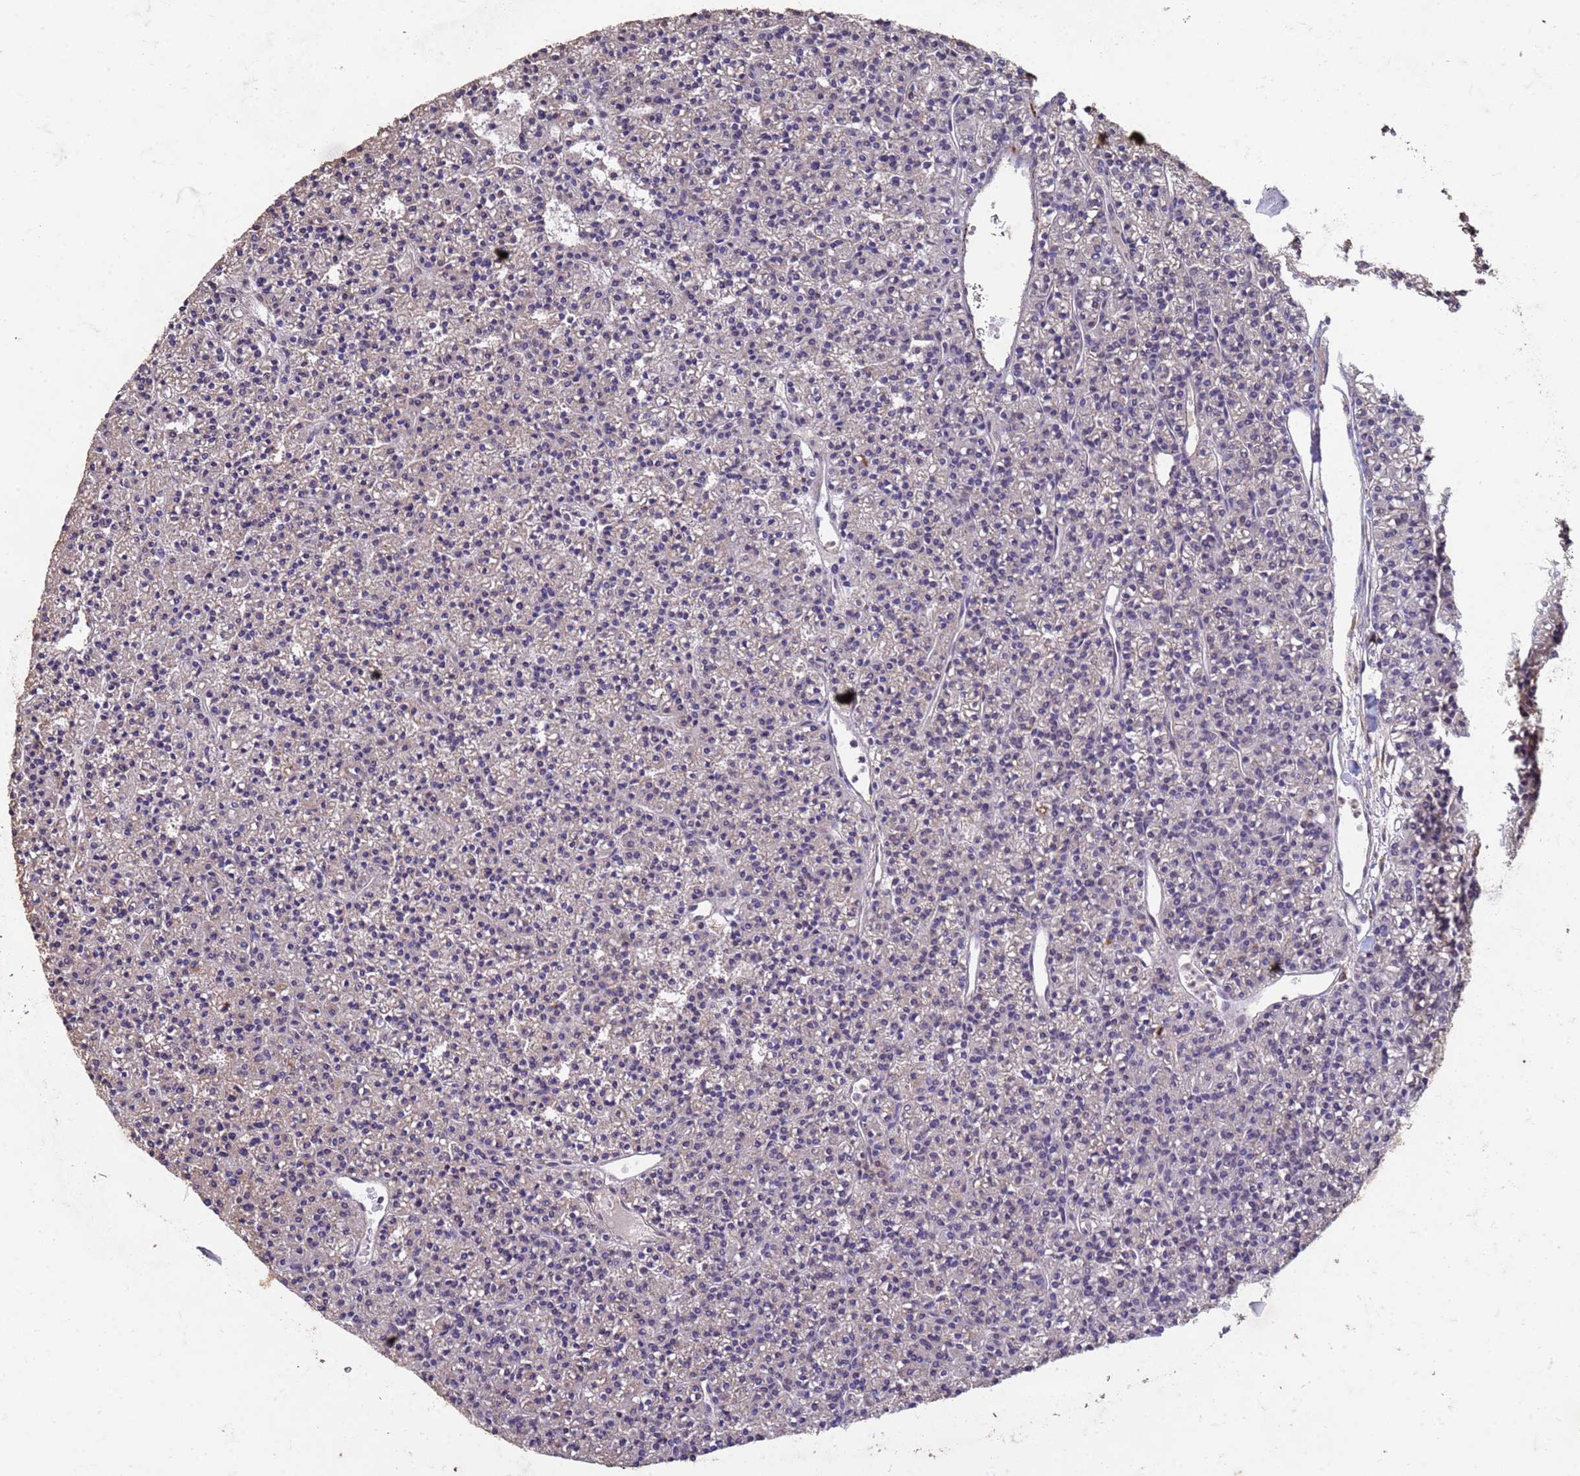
{"staining": {"intensity": "negative", "quantity": "none", "location": "none"}, "tissue": "parathyroid gland", "cell_type": "Glandular cells", "image_type": "normal", "snomed": [{"axis": "morphology", "description": "Normal tissue, NOS"}, {"axis": "topography", "description": "Parathyroid gland"}], "caption": "IHC image of normal human parathyroid gland stained for a protein (brown), which shows no staining in glandular cells.", "gene": "SLC25A15", "patient": {"sex": "female", "age": 45}}